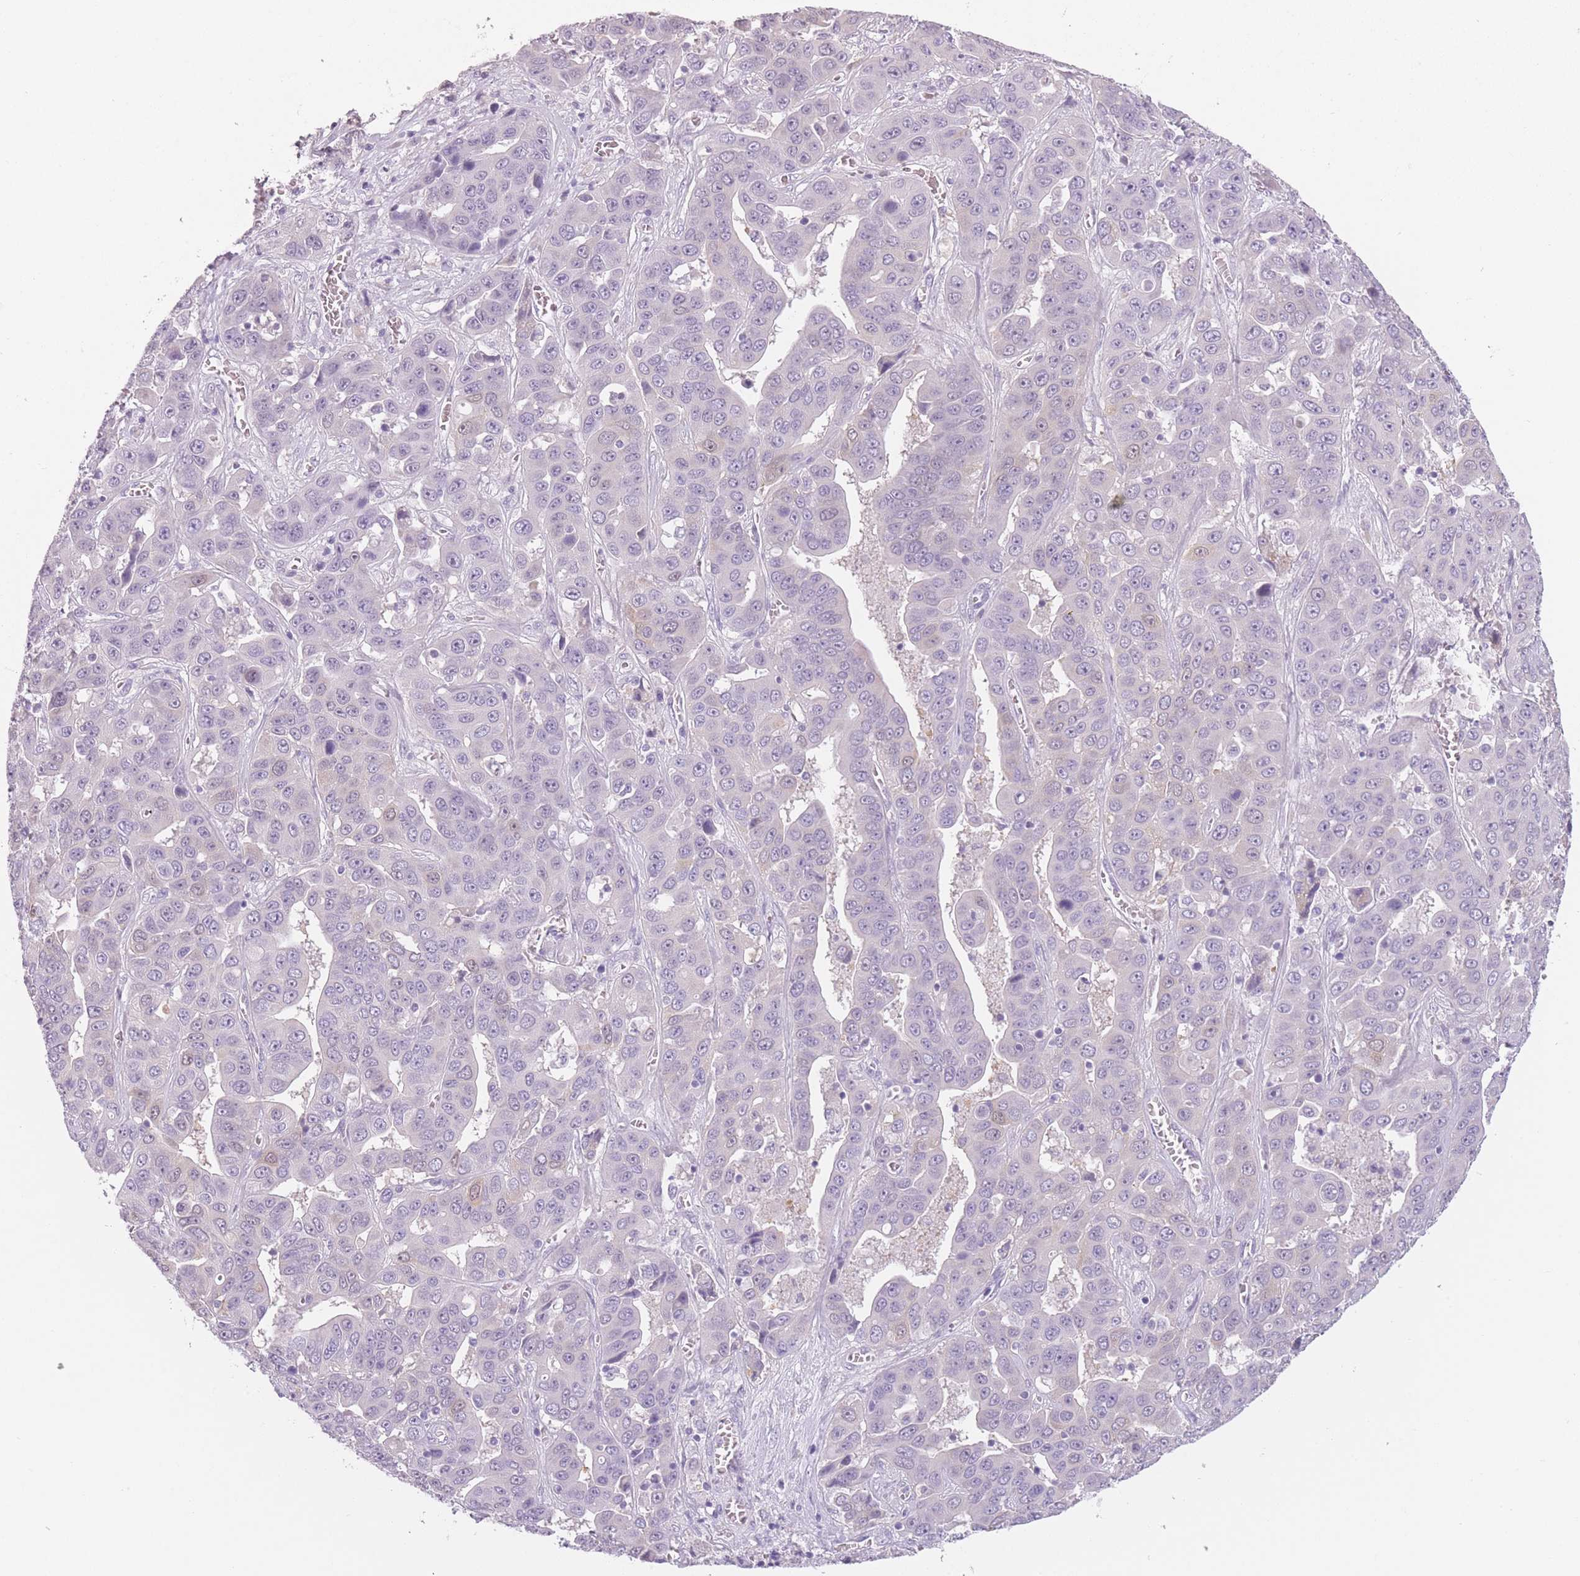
{"staining": {"intensity": "negative", "quantity": "none", "location": "none"}, "tissue": "liver cancer", "cell_type": "Tumor cells", "image_type": "cancer", "snomed": [{"axis": "morphology", "description": "Cholangiocarcinoma"}, {"axis": "topography", "description": "Liver"}], "caption": "High magnification brightfield microscopy of liver cancer stained with DAB (3,3'-diaminobenzidine) (brown) and counterstained with hematoxylin (blue): tumor cells show no significant staining. (DAB IHC with hematoxylin counter stain).", "gene": "TMEM236", "patient": {"sex": "female", "age": 52}}